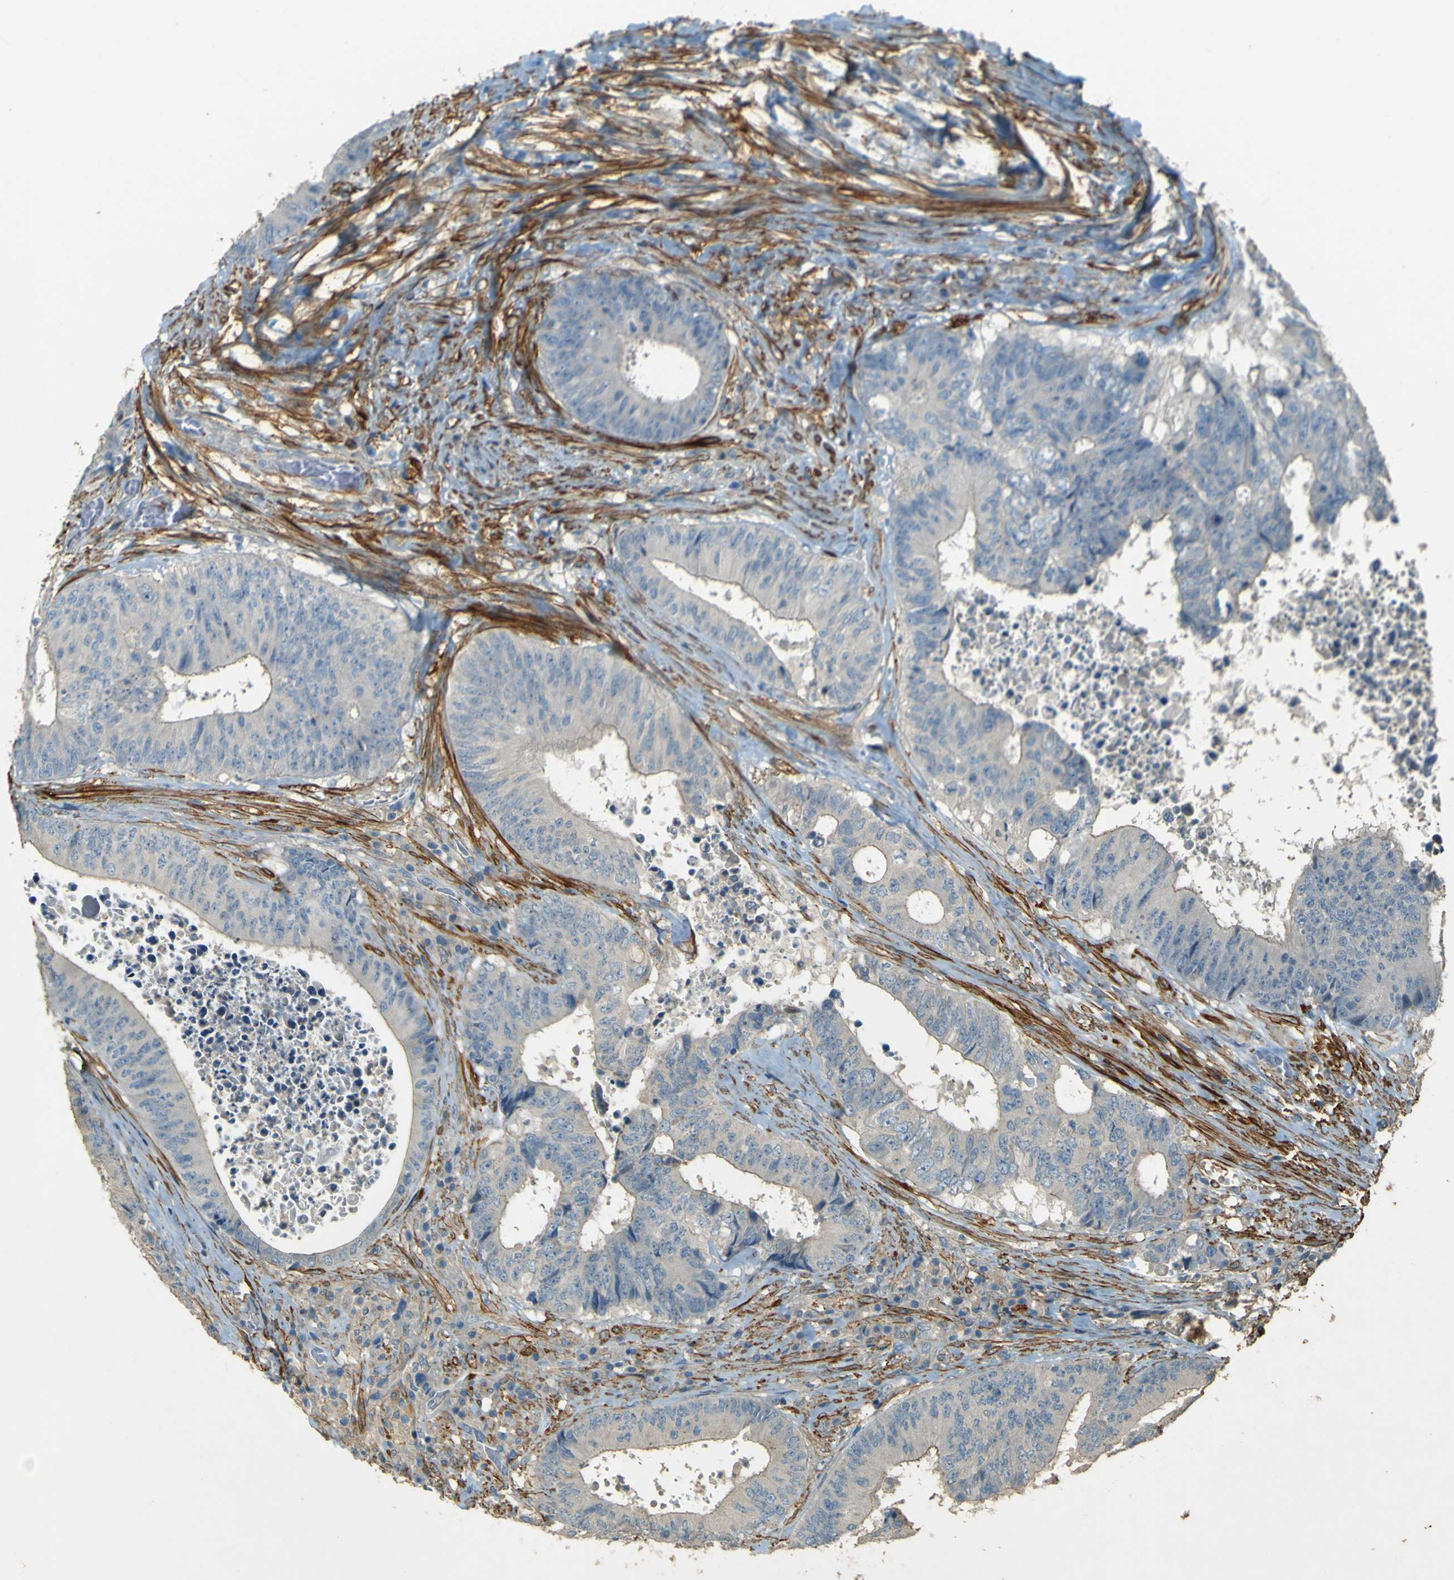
{"staining": {"intensity": "negative", "quantity": "none", "location": "none"}, "tissue": "colorectal cancer", "cell_type": "Tumor cells", "image_type": "cancer", "snomed": [{"axis": "morphology", "description": "Adenocarcinoma, NOS"}, {"axis": "topography", "description": "Rectum"}], "caption": "Colorectal cancer stained for a protein using IHC reveals no staining tumor cells.", "gene": "NEXN", "patient": {"sex": "male", "age": 72}}